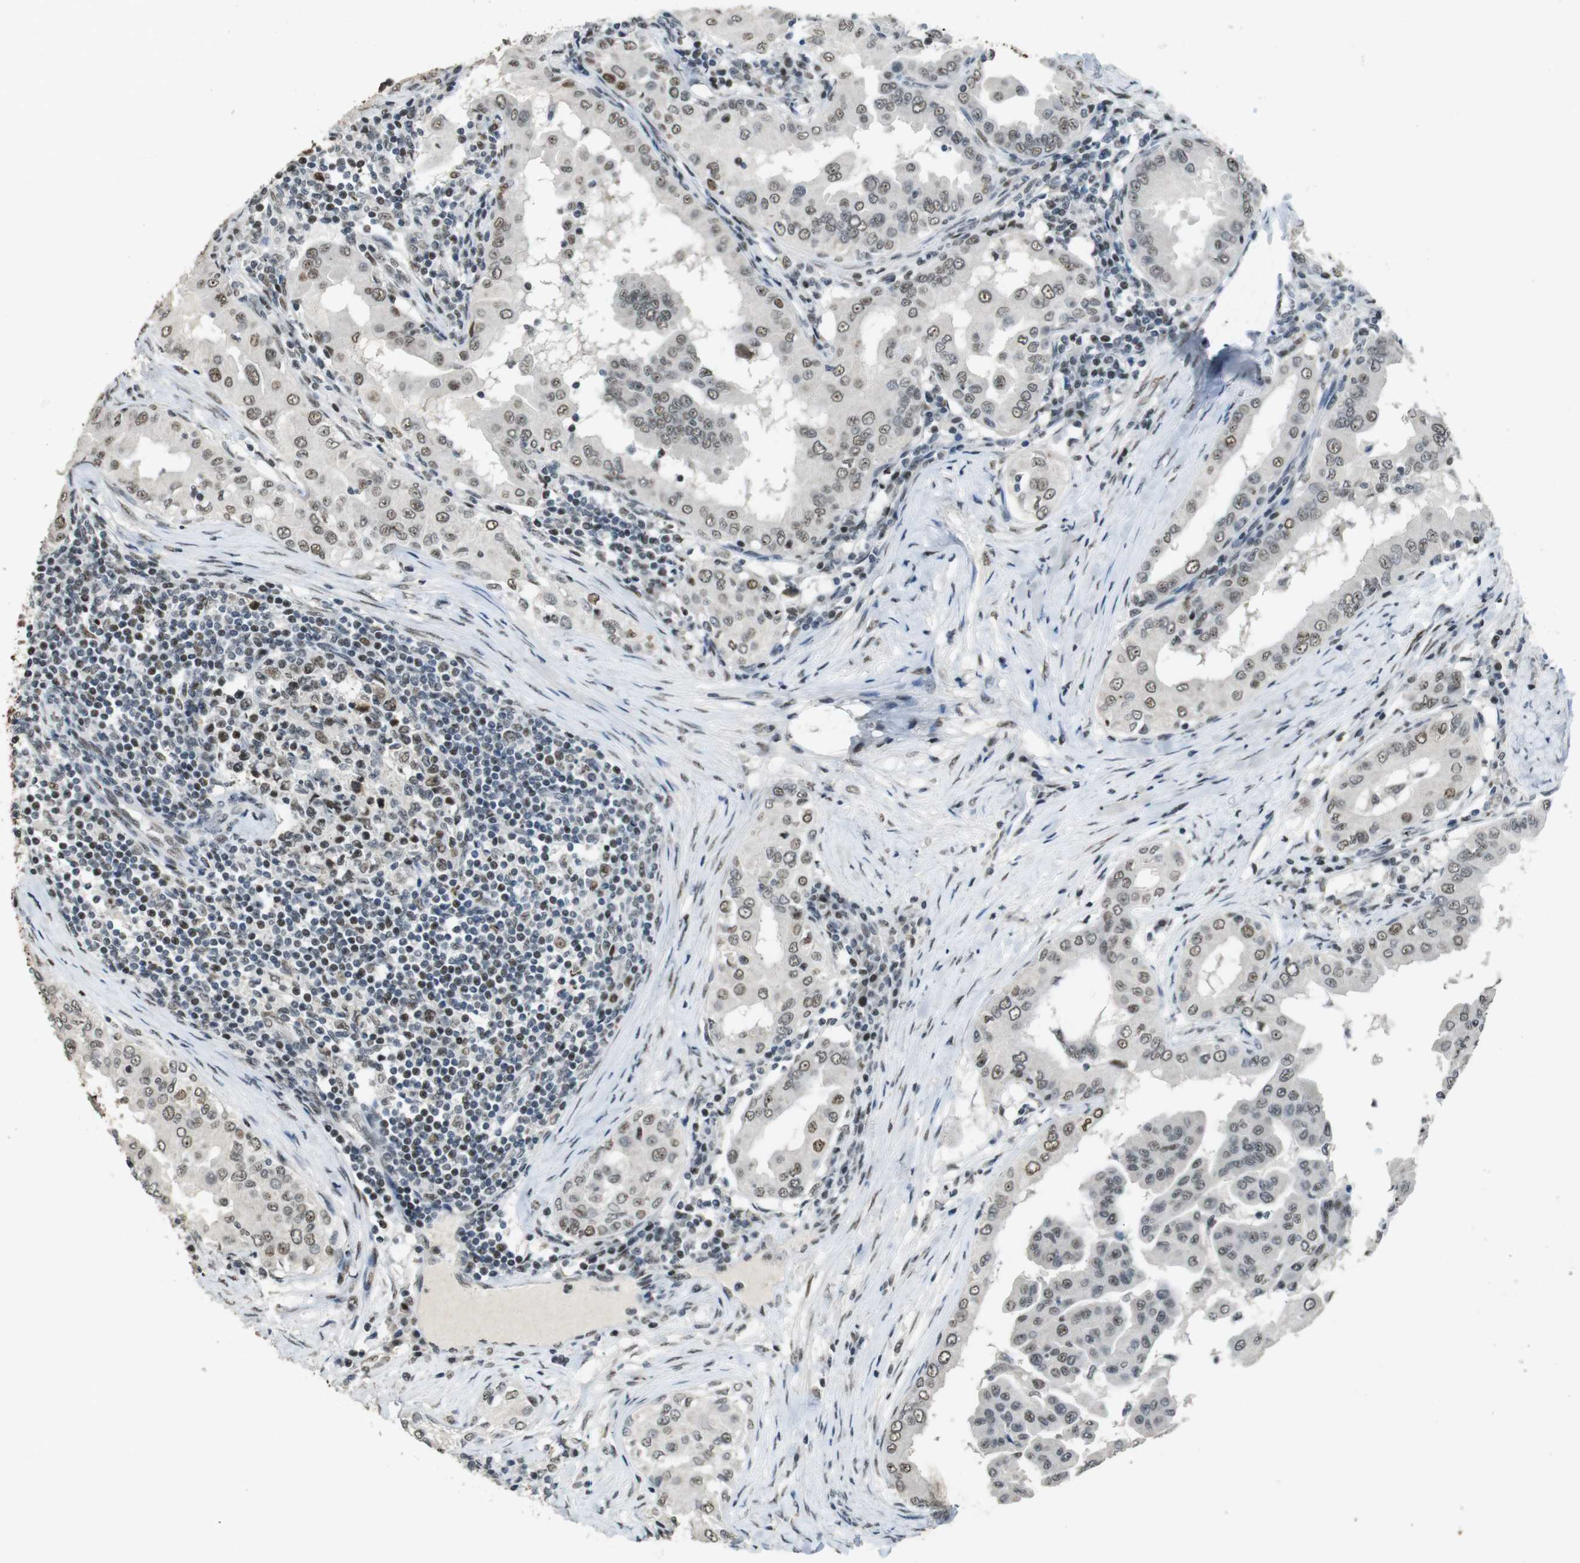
{"staining": {"intensity": "weak", "quantity": ">75%", "location": "nuclear"}, "tissue": "thyroid cancer", "cell_type": "Tumor cells", "image_type": "cancer", "snomed": [{"axis": "morphology", "description": "Papillary adenocarcinoma, NOS"}, {"axis": "topography", "description": "Thyroid gland"}], "caption": "Immunohistochemistry micrograph of neoplastic tissue: human thyroid papillary adenocarcinoma stained using IHC reveals low levels of weak protein expression localized specifically in the nuclear of tumor cells, appearing as a nuclear brown color.", "gene": "CSNK2B", "patient": {"sex": "male", "age": 33}}